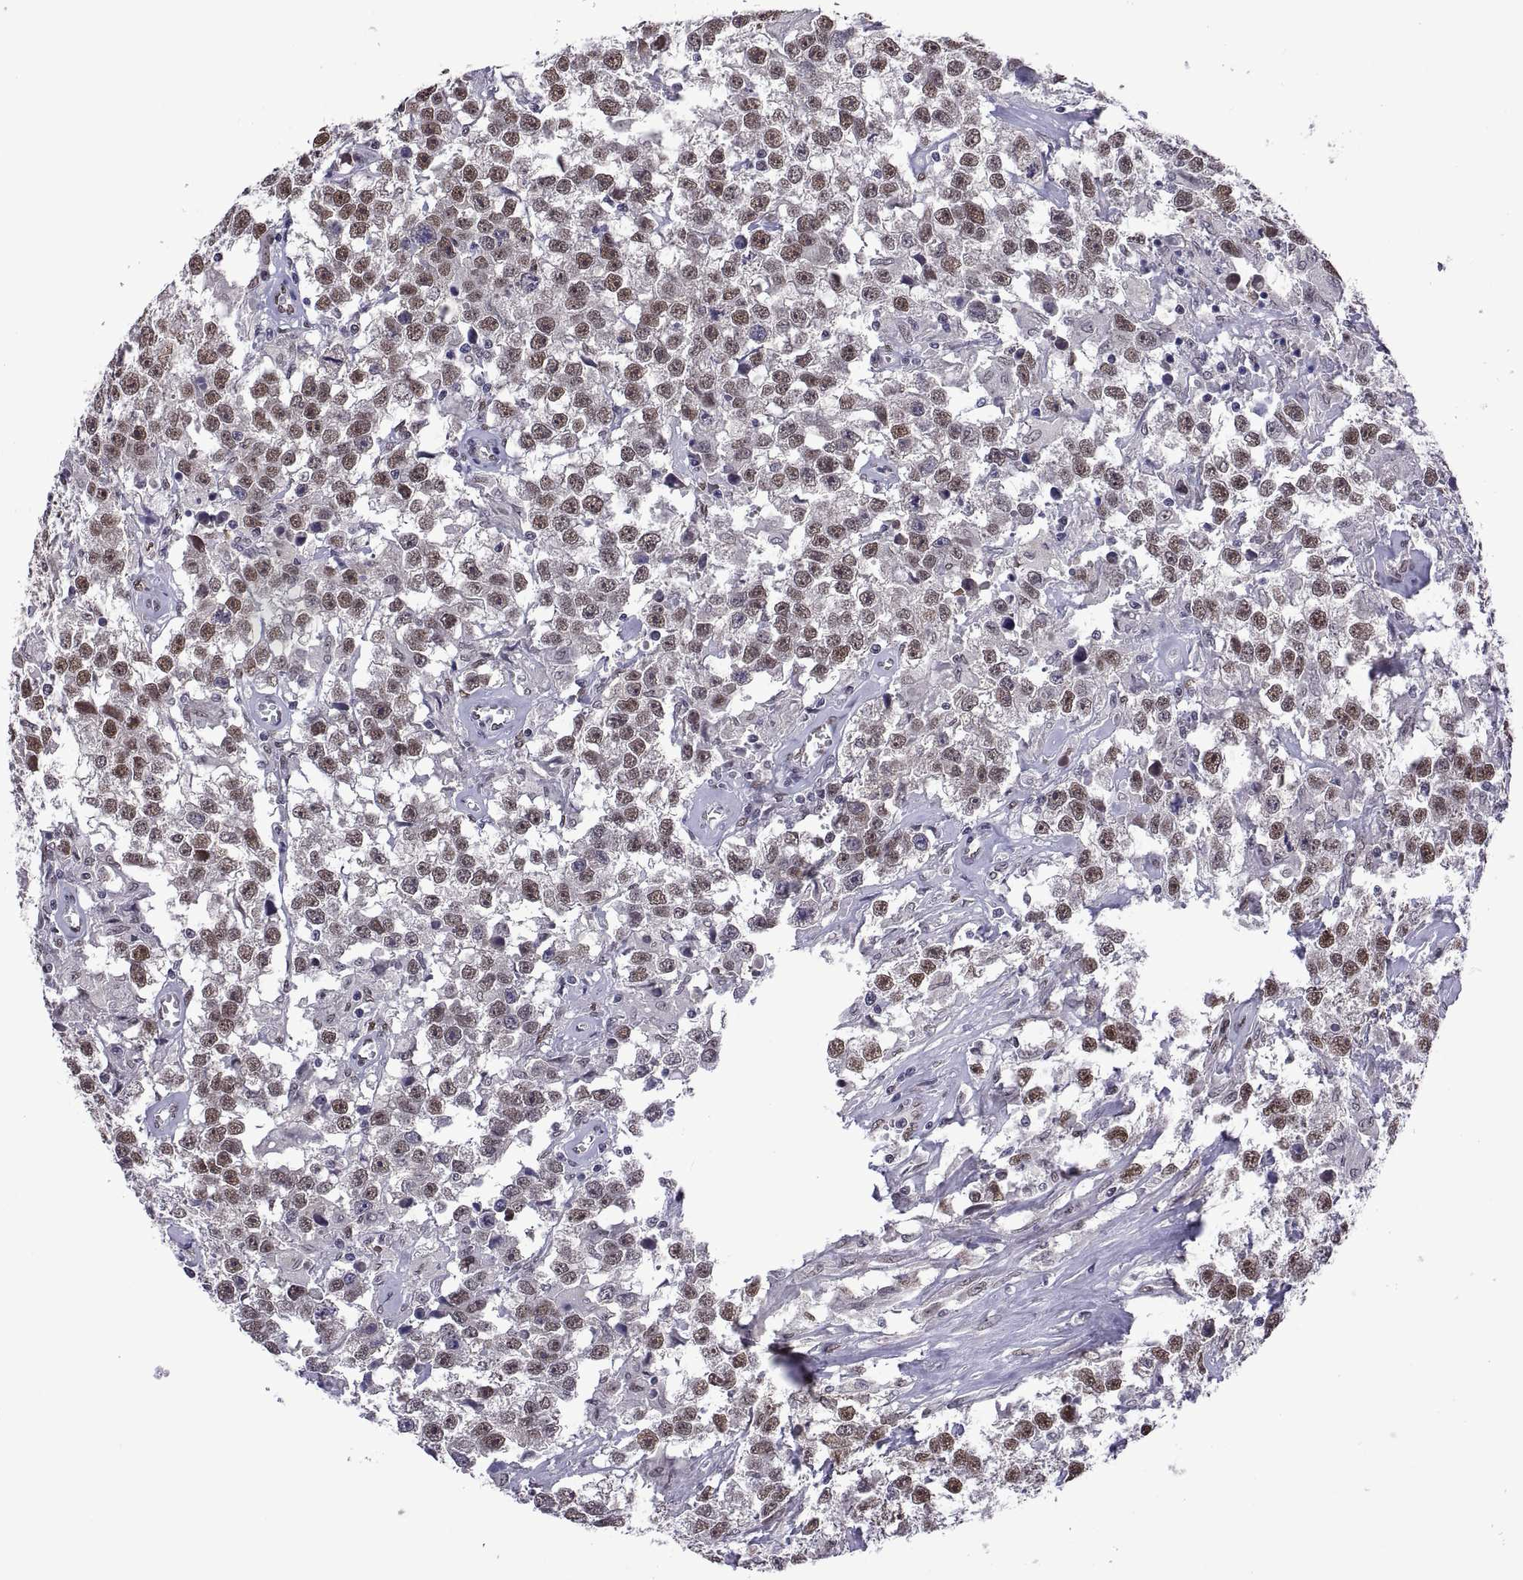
{"staining": {"intensity": "moderate", "quantity": "25%-75%", "location": "nuclear"}, "tissue": "testis cancer", "cell_type": "Tumor cells", "image_type": "cancer", "snomed": [{"axis": "morphology", "description": "Seminoma, NOS"}, {"axis": "topography", "description": "Testis"}], "caption": "High-power microscopy captured an immunohistochemistry image of testis seminoma, revealing moderate nuclear staining in approximately 25%-75% of tumor cells.", "gene": "NR4A1", "patient": {"sex": "male", "age": 43}}